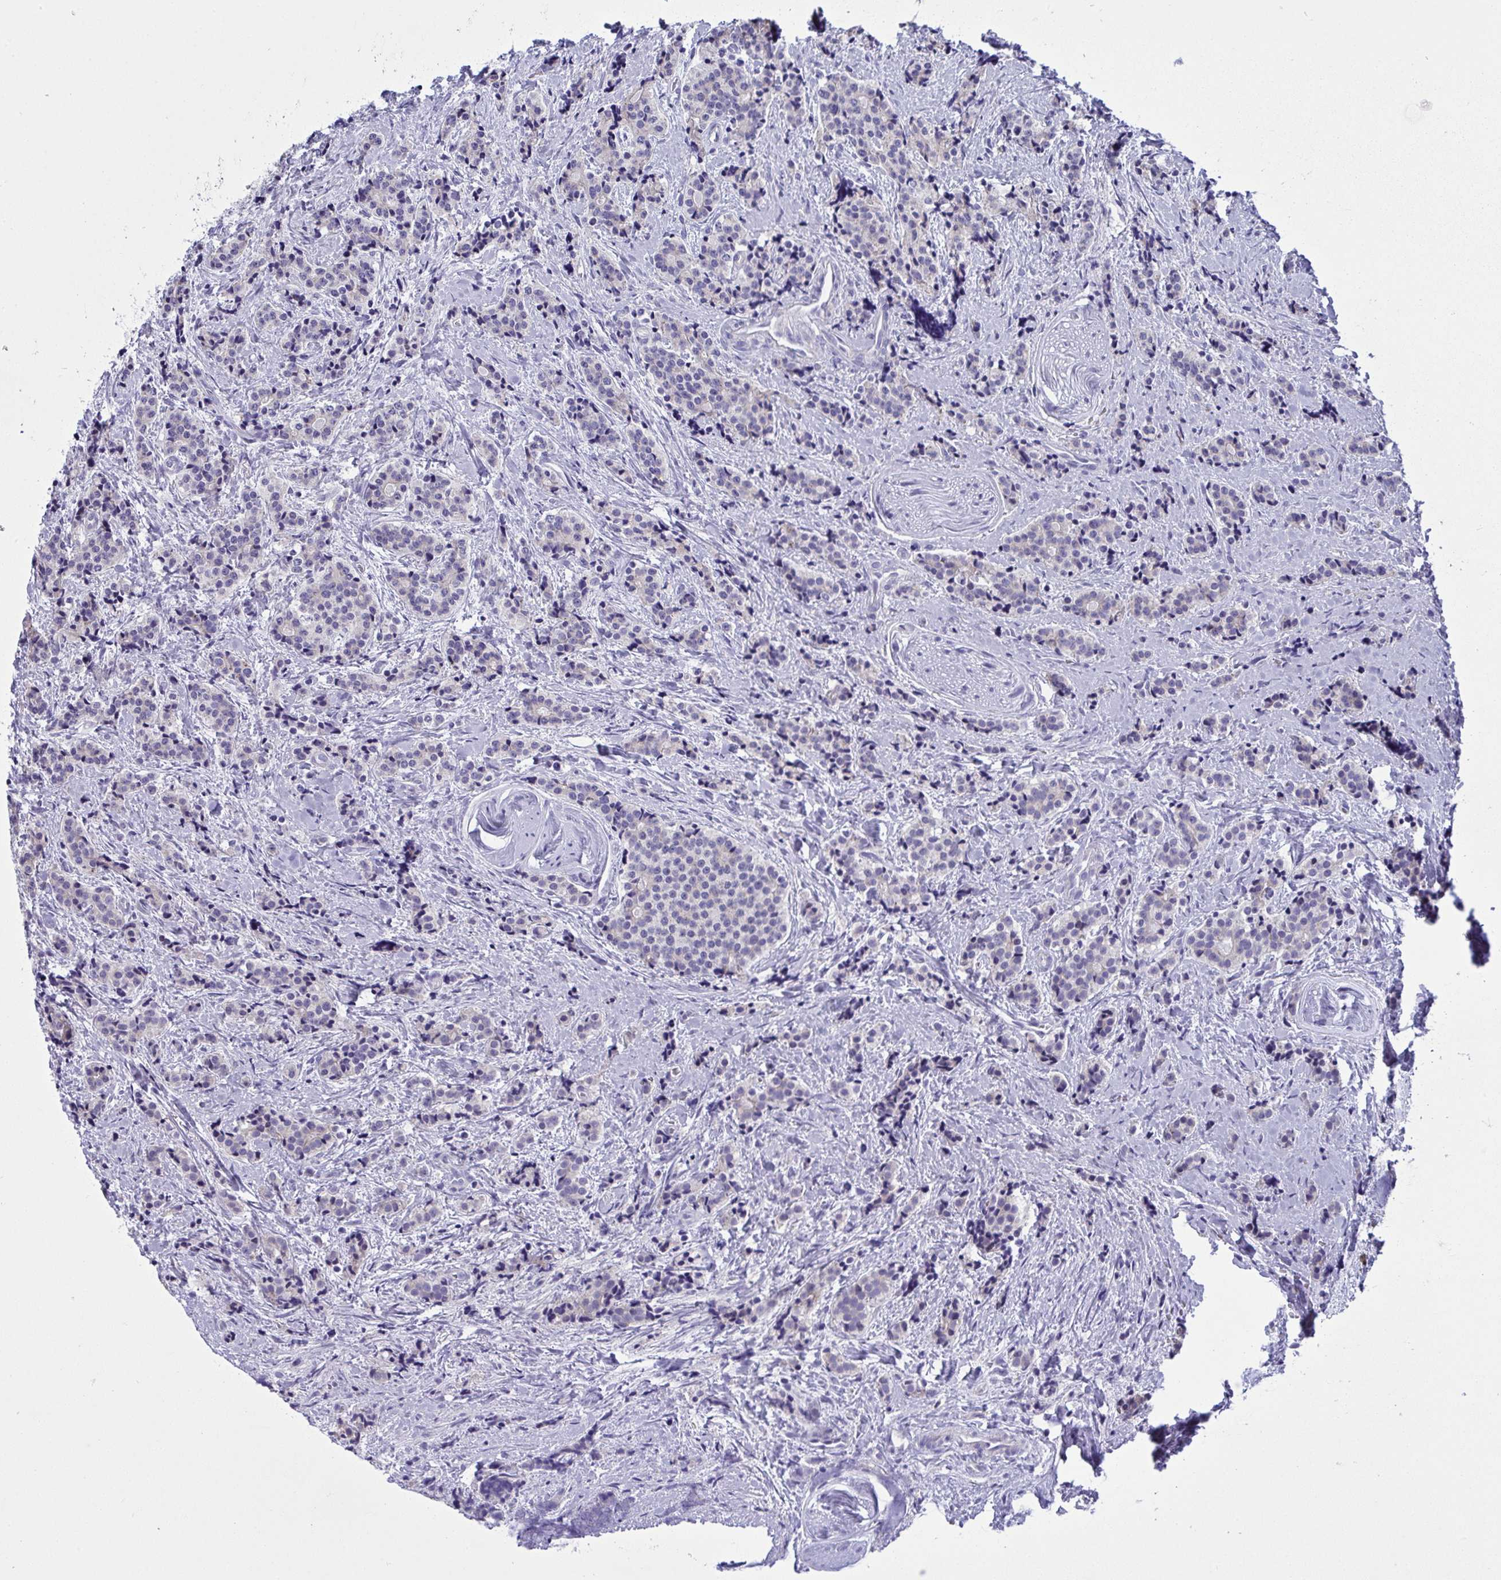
{"staining": {"intensity": "negative", "quantity": "none", "location": "none"}, "tissue": "carcinoid", "cell_type": "Tumor cells", "image_type": "cancer", "snomed": [{"axis": "morphology", "description": "Carcinoid, malignant, NOS"}, {"axis": "topography", "description": "Small intestine"}], "caption": "Immunohistochemistry of human carcinoid demonstrates no expression in tumor cells. The staining was performed using DAB to visualize the protein expression in brown, while the nuclei were stained in blue with hematoxylin (Magnification: 20x).", "gene": "WDR97", "patient": {"sex": "female", "age": 73}}